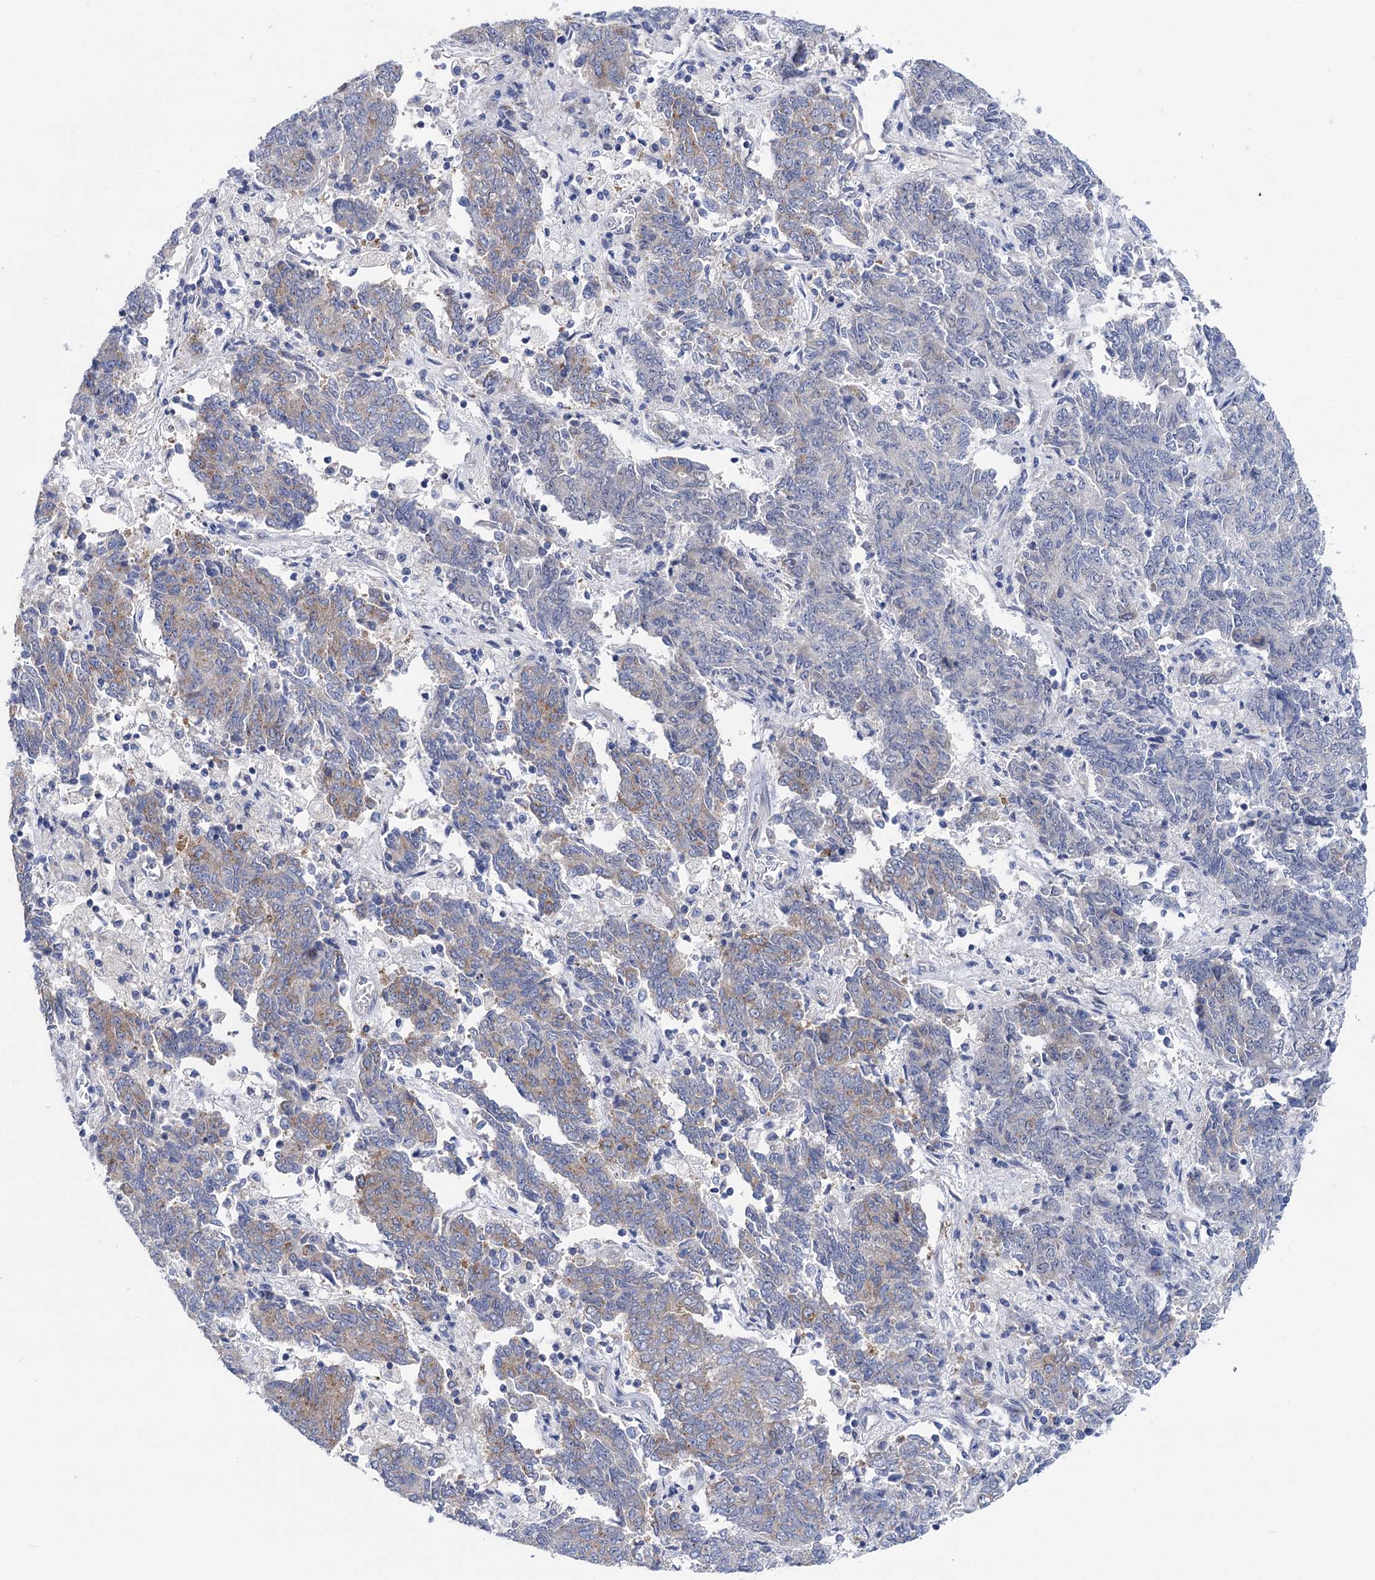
{"staining": {"intensity": "moderate", "quantity": "25%-75%", "location": "cytoplasmic/membranous"}, "tissue": "endometrial cancer", "cell_type": "Tumor cells", "image_type": "cancer", "snomed": [{"axis": "morphology", "description": "Adenocarcinoma, NOS"}, {"axis": "topography", "description": "Endometrium"}], "caption": "Protein staining shows moderate cytoplasmic/membranous positivity in about 25%-75% of tumor cells in endometrial cancer (adenocarcinoma).", "gene": "ZNRD2", "patient": {"sex": "female", "age": 80}}